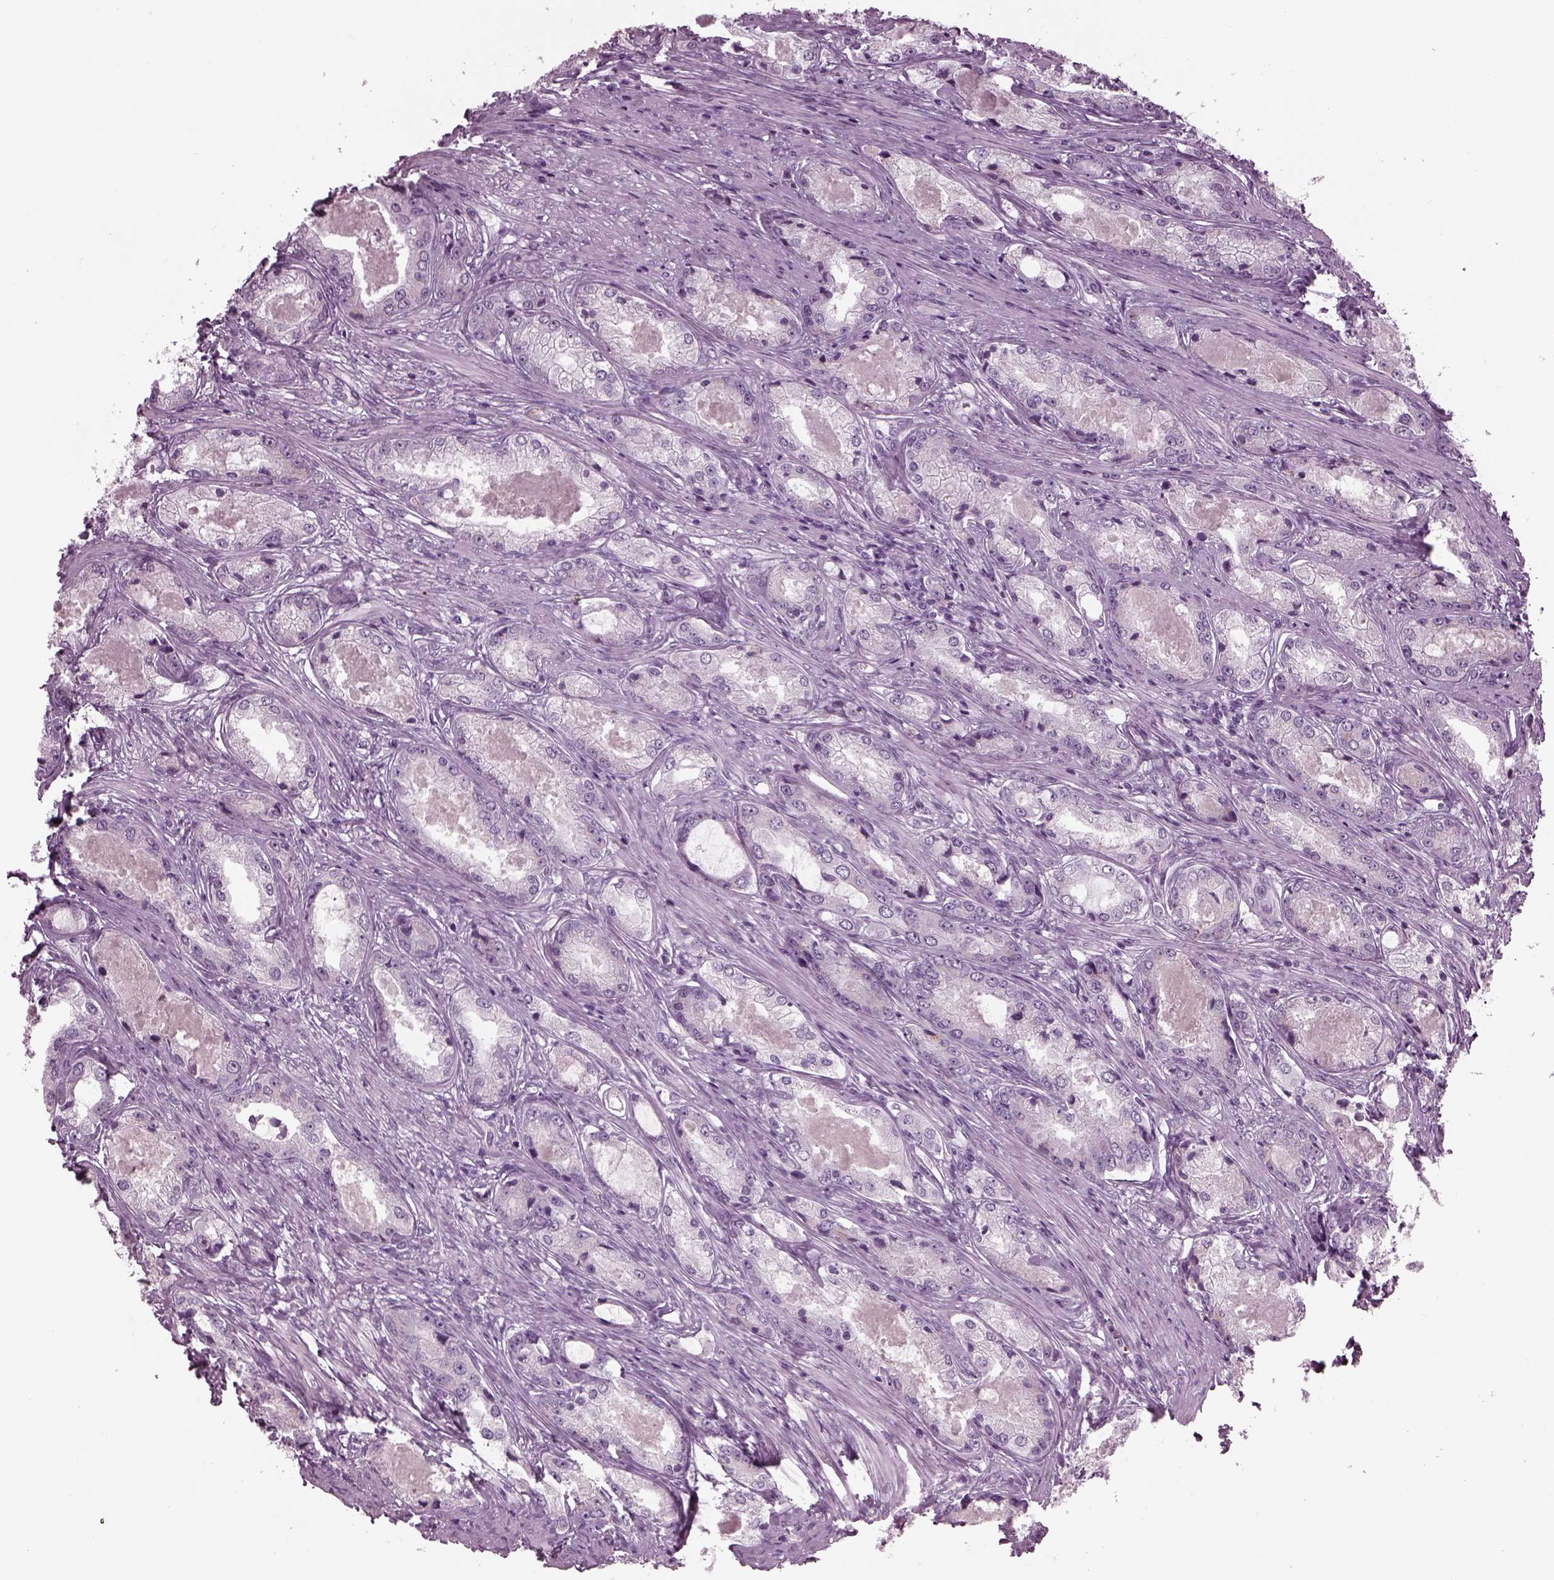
{"staining": {"intensity": "negative", "quantity": "none", "location": "none"}, "tissue": "prostate cancer", "cell_type": "Tumor cells", "image_type": "cancer", "snomed": [{"axis": "morphology", "description": "Adenocarcinoma, Low grade"}, {"axis": "topography", "description": "Prostate"}], "caption": "This histopathology image is of prostate low-grade adenocarcinoma stained with immunohistochemistry (IHC) to label a protein in brown with the nuclei are counter-stained blue. There is no expression in tumor cells.", "gene": "DPYSL5", "patient": {"sex": "male", "age": 68}}